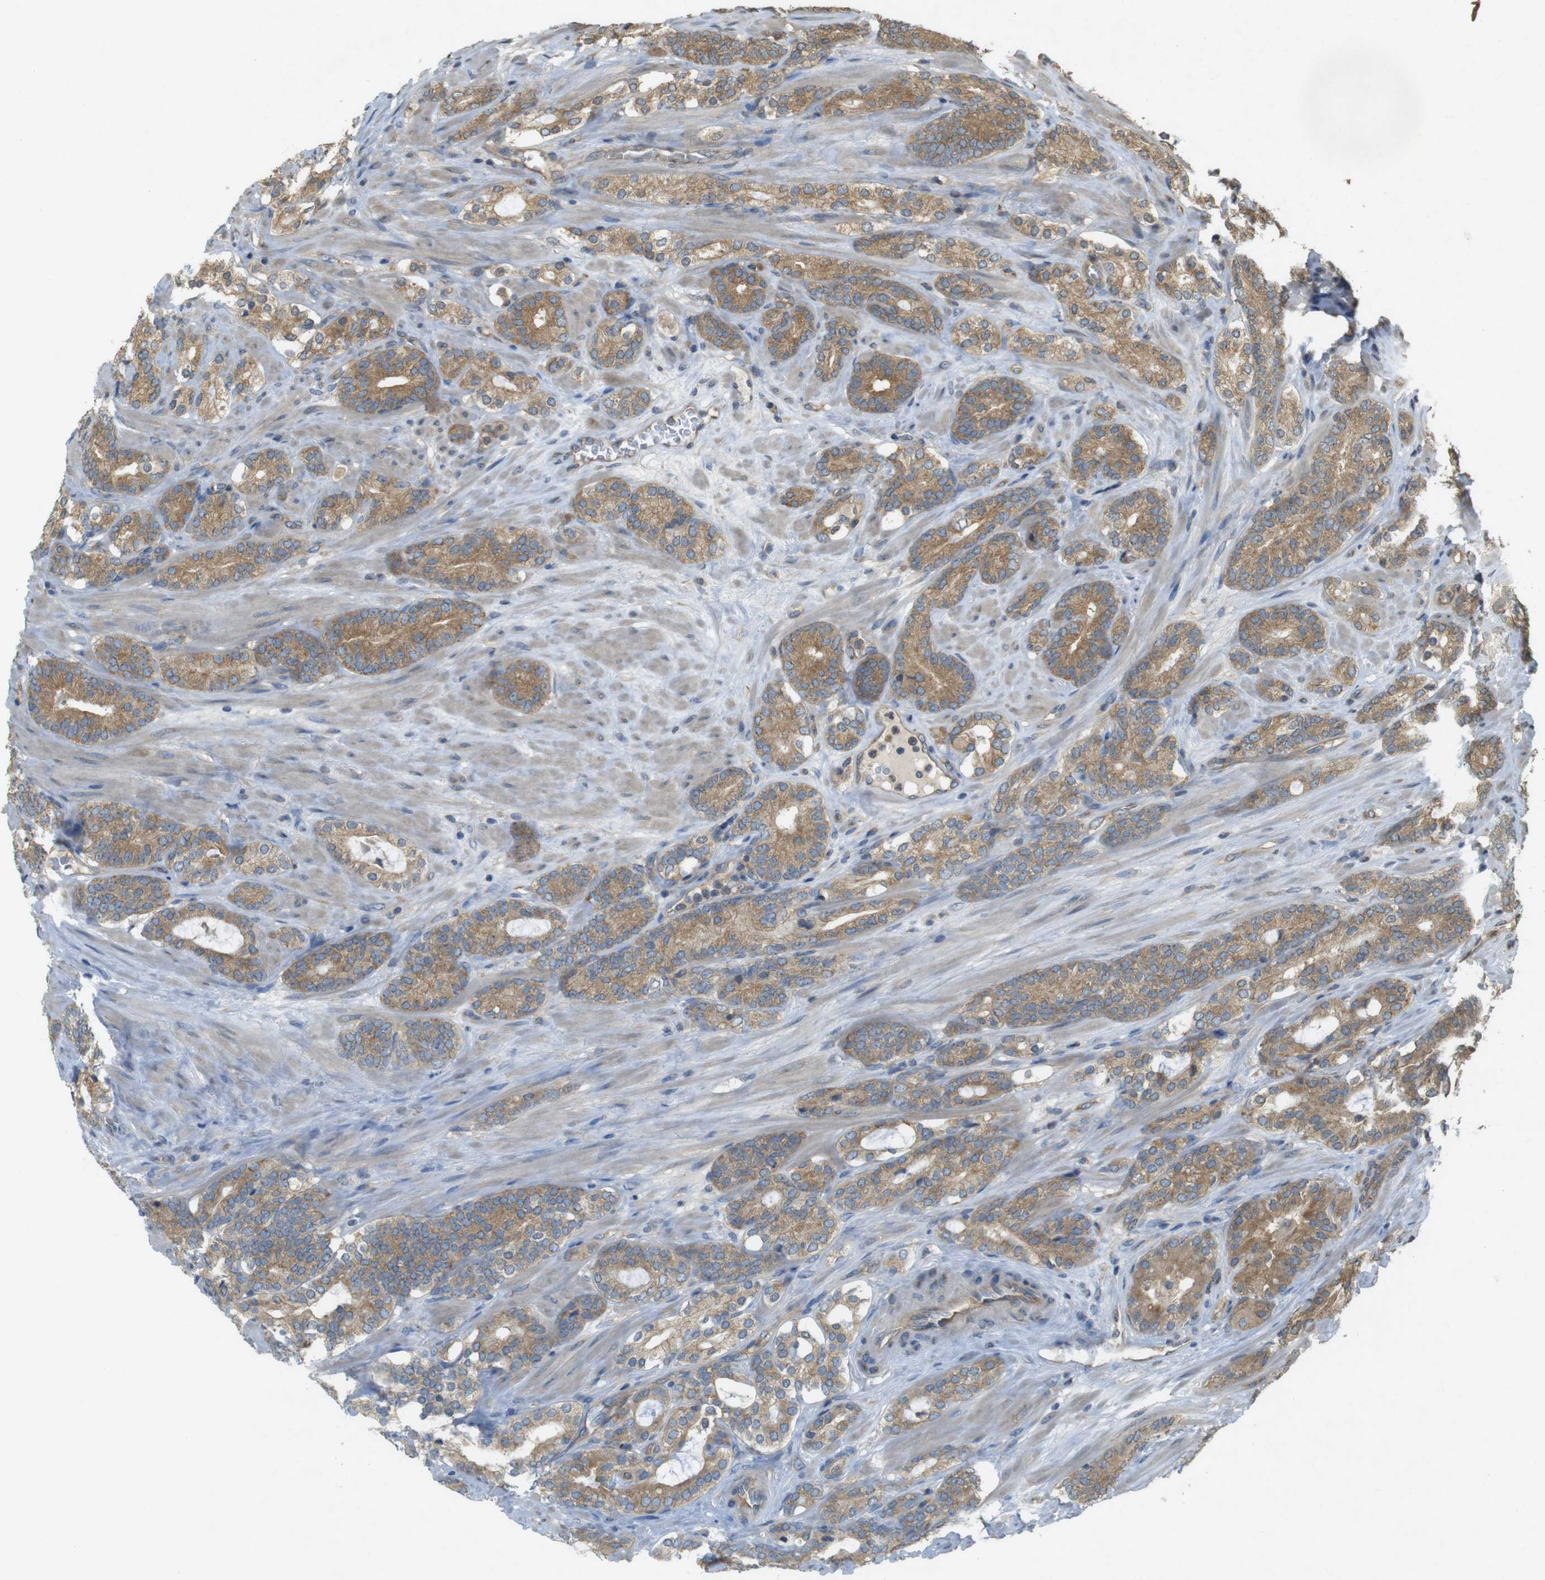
{"staining": {"intensity": "moderate", "quantity": ">75%", "location": "cytoplasmic/membranous"}, "tissue": "prostate cancer", "cell_type": "Tumor cells", "image_type": "cancer", "snomed": [{"axis": "morphology", "description": "Adenocarcinoma, Low grade"}, {"axis": "topography", "description": "Prostate"}], "caption": "Immunohistochemistry (DAB) staining of human prostate cancer (adenocarcinoma (low-grade)) reveals moderate cytoplasmic/membranous protein expression in approximately >75% of tumor cells. The protein of interest is shown in brown color, while the nuclei are stained blue.", "gene": "KIF5B", "patient": {"sex": "male", "age": 63}}